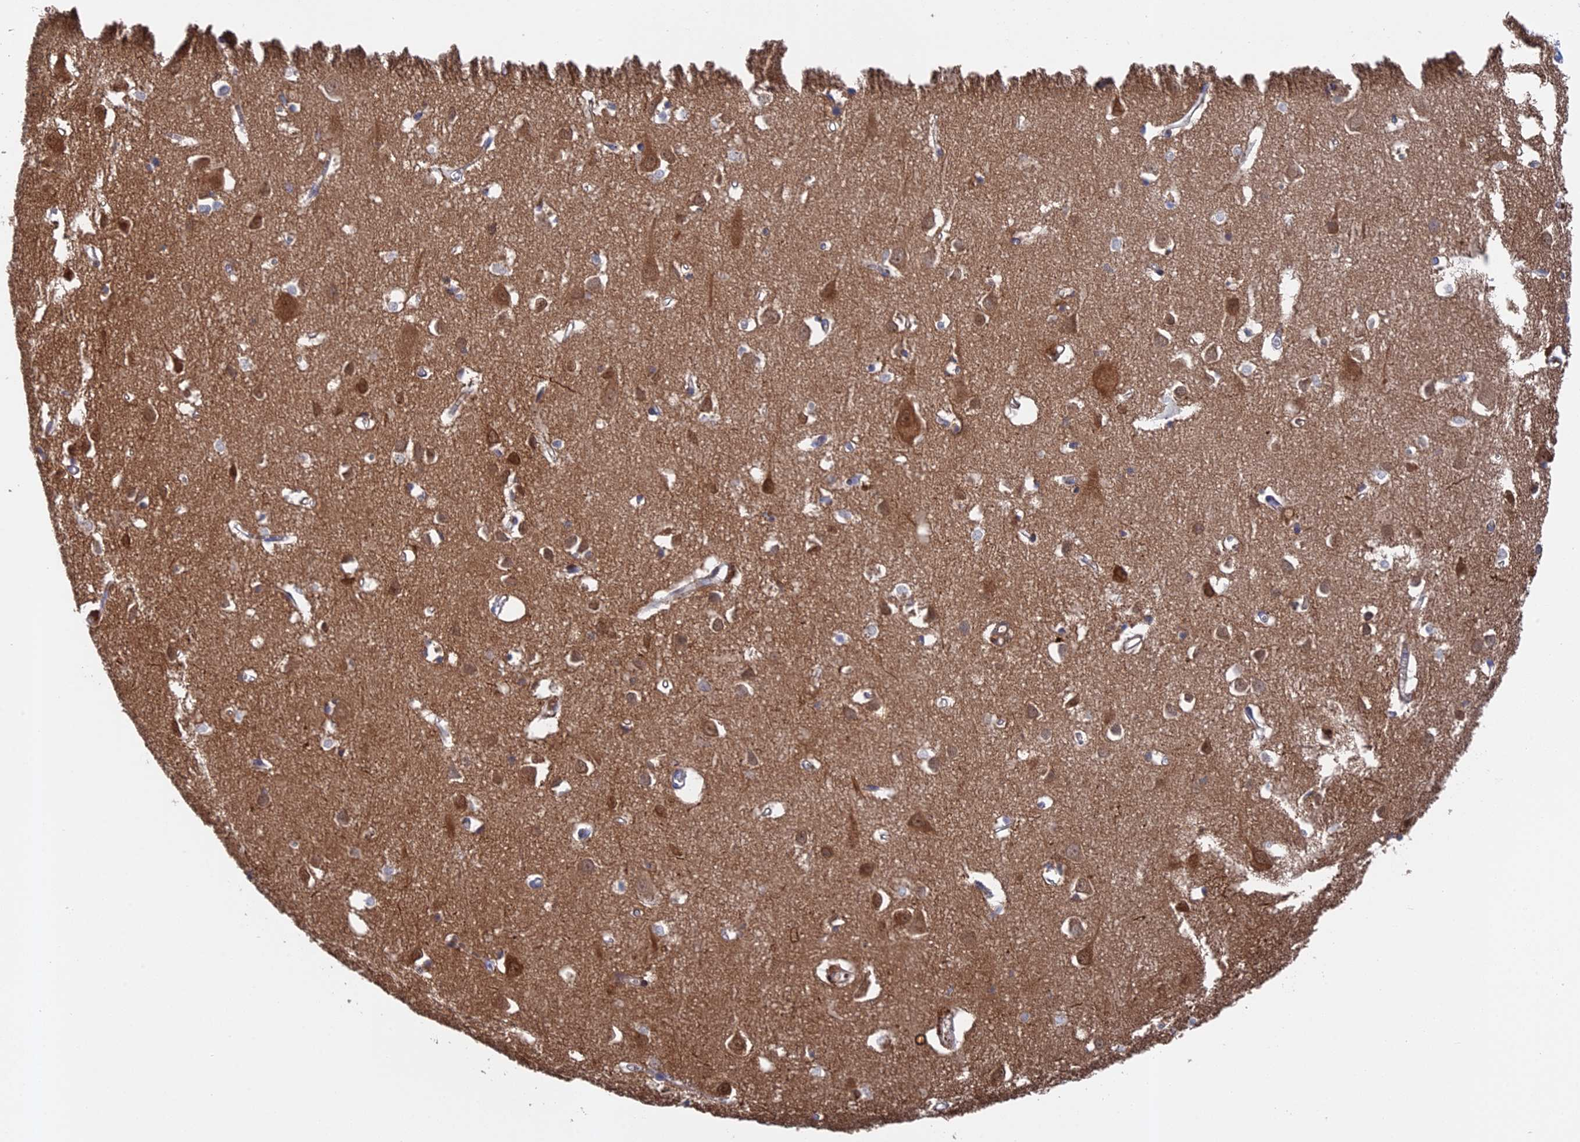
{"staining": {"intensity": "weak", "quantity": "25%-75%", "location": "cytoplasmic/membranous"}, "tissue": "cerebral cortex", "cell_type": "Endothelial cells", "image_type": "normal", "snomed": [{"axis": "morphology", "description": "Normal tissue, NOS"}, {"axis": "topography", "description": "Cerebral cortex"}], "caption": "Protein expression analysis of normal human cerebral cortex reveals weak cytoplasmic/membranous expression in approximately 25%-75% of endothelial cells. The protein is shown in brown color, while the nuclei are stained blue.", "gene": "TMEM161A", "patient": {"sex": "female", "age": 64}}